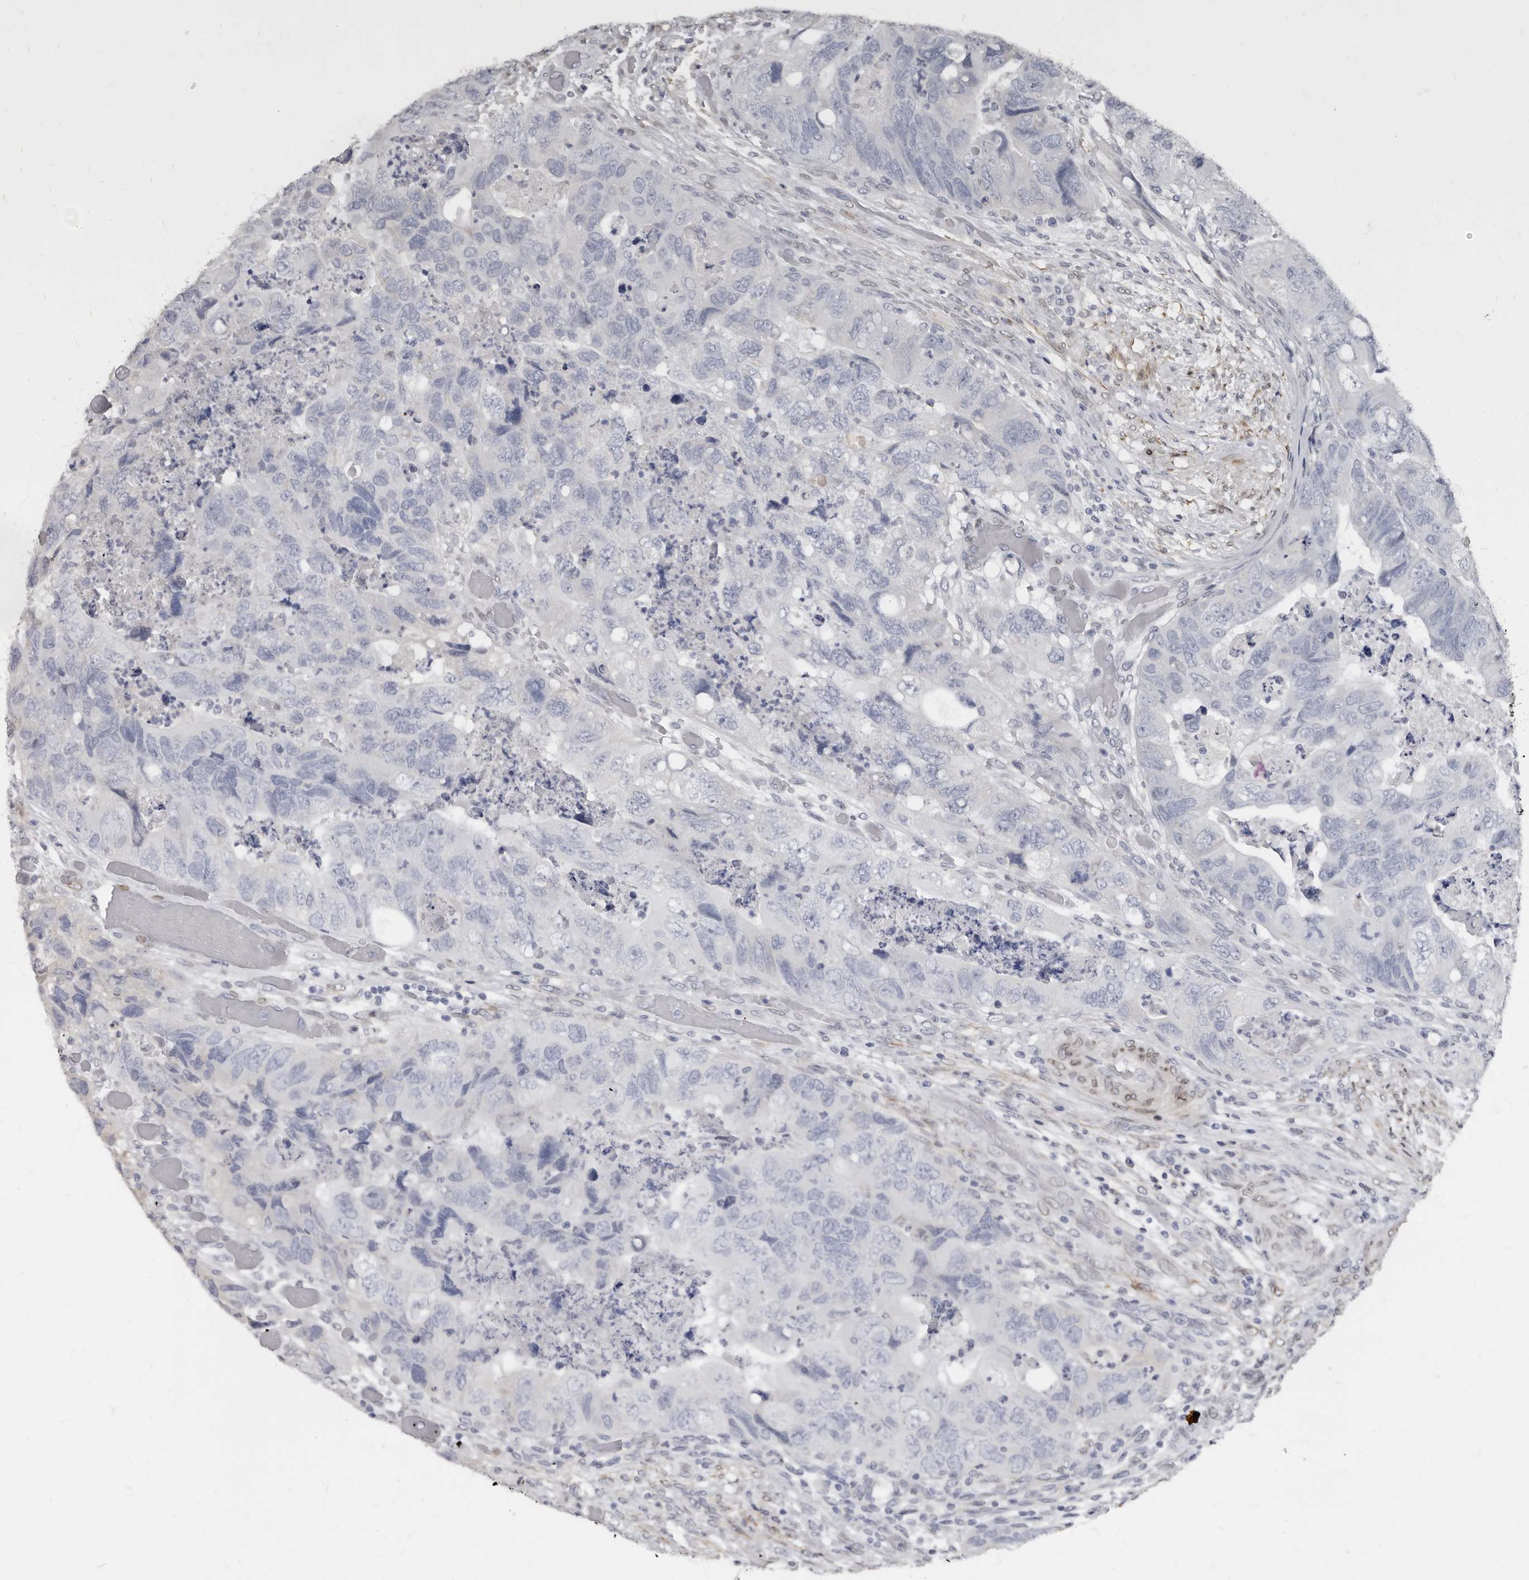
{"staining": {"intensity": "negative", "quantity": "none", "location": "none"}, "tissue": "colorectal cancer", "cell_type": "Tumor cells", "image_type": "cancer", "snomed": [{"axis": "morphology", "description": "Adenocarcinoma, NOS"}, {"axis": "topography", "description": "Rectum"}], "caption": "The immunohistochemistry image has no significant staining in tumor cells of colorectal adenocarcinoma tissue.", "gene": "MRGPRF", "patient": {"sex": "male", "age": 63}}